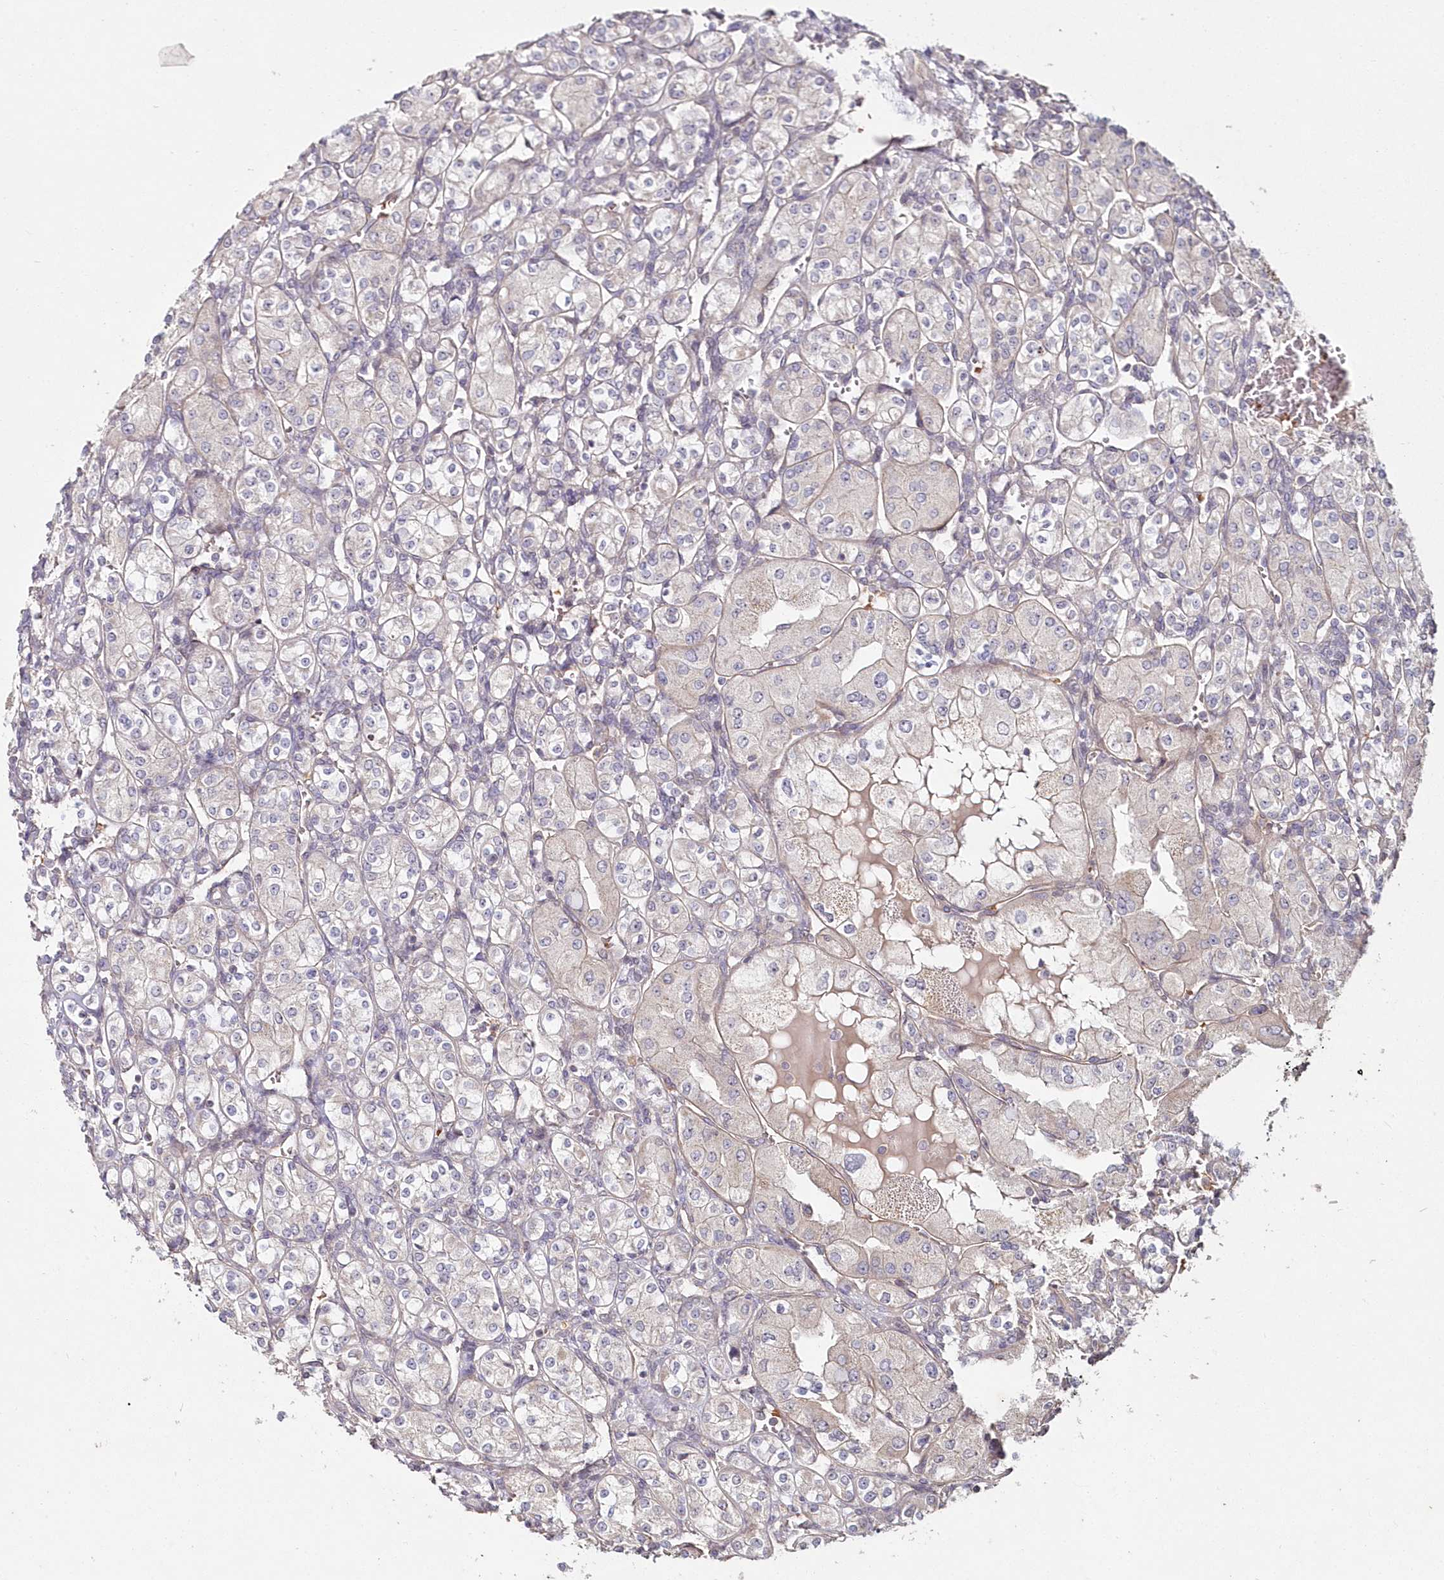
{"staining": {"intensity": "negative", "quantity": "none", "location": "none"}, "tissue": "renal cancer", "cell_type": "Tumor cells", "image_type": "cancer", "snomed": [{"axis": "morphology", "description": "Adenocarcinoma, NOS"}, {"axis": "topography", "description": "Kidney"}], "caption": "Human renal cancer (adenocarcinoma) stained for a protein using immunohistochemistry exhibits no positivity in tumor cells.", "gene": "HYCC2", "patient": {"sex": "male", "age": 77}}